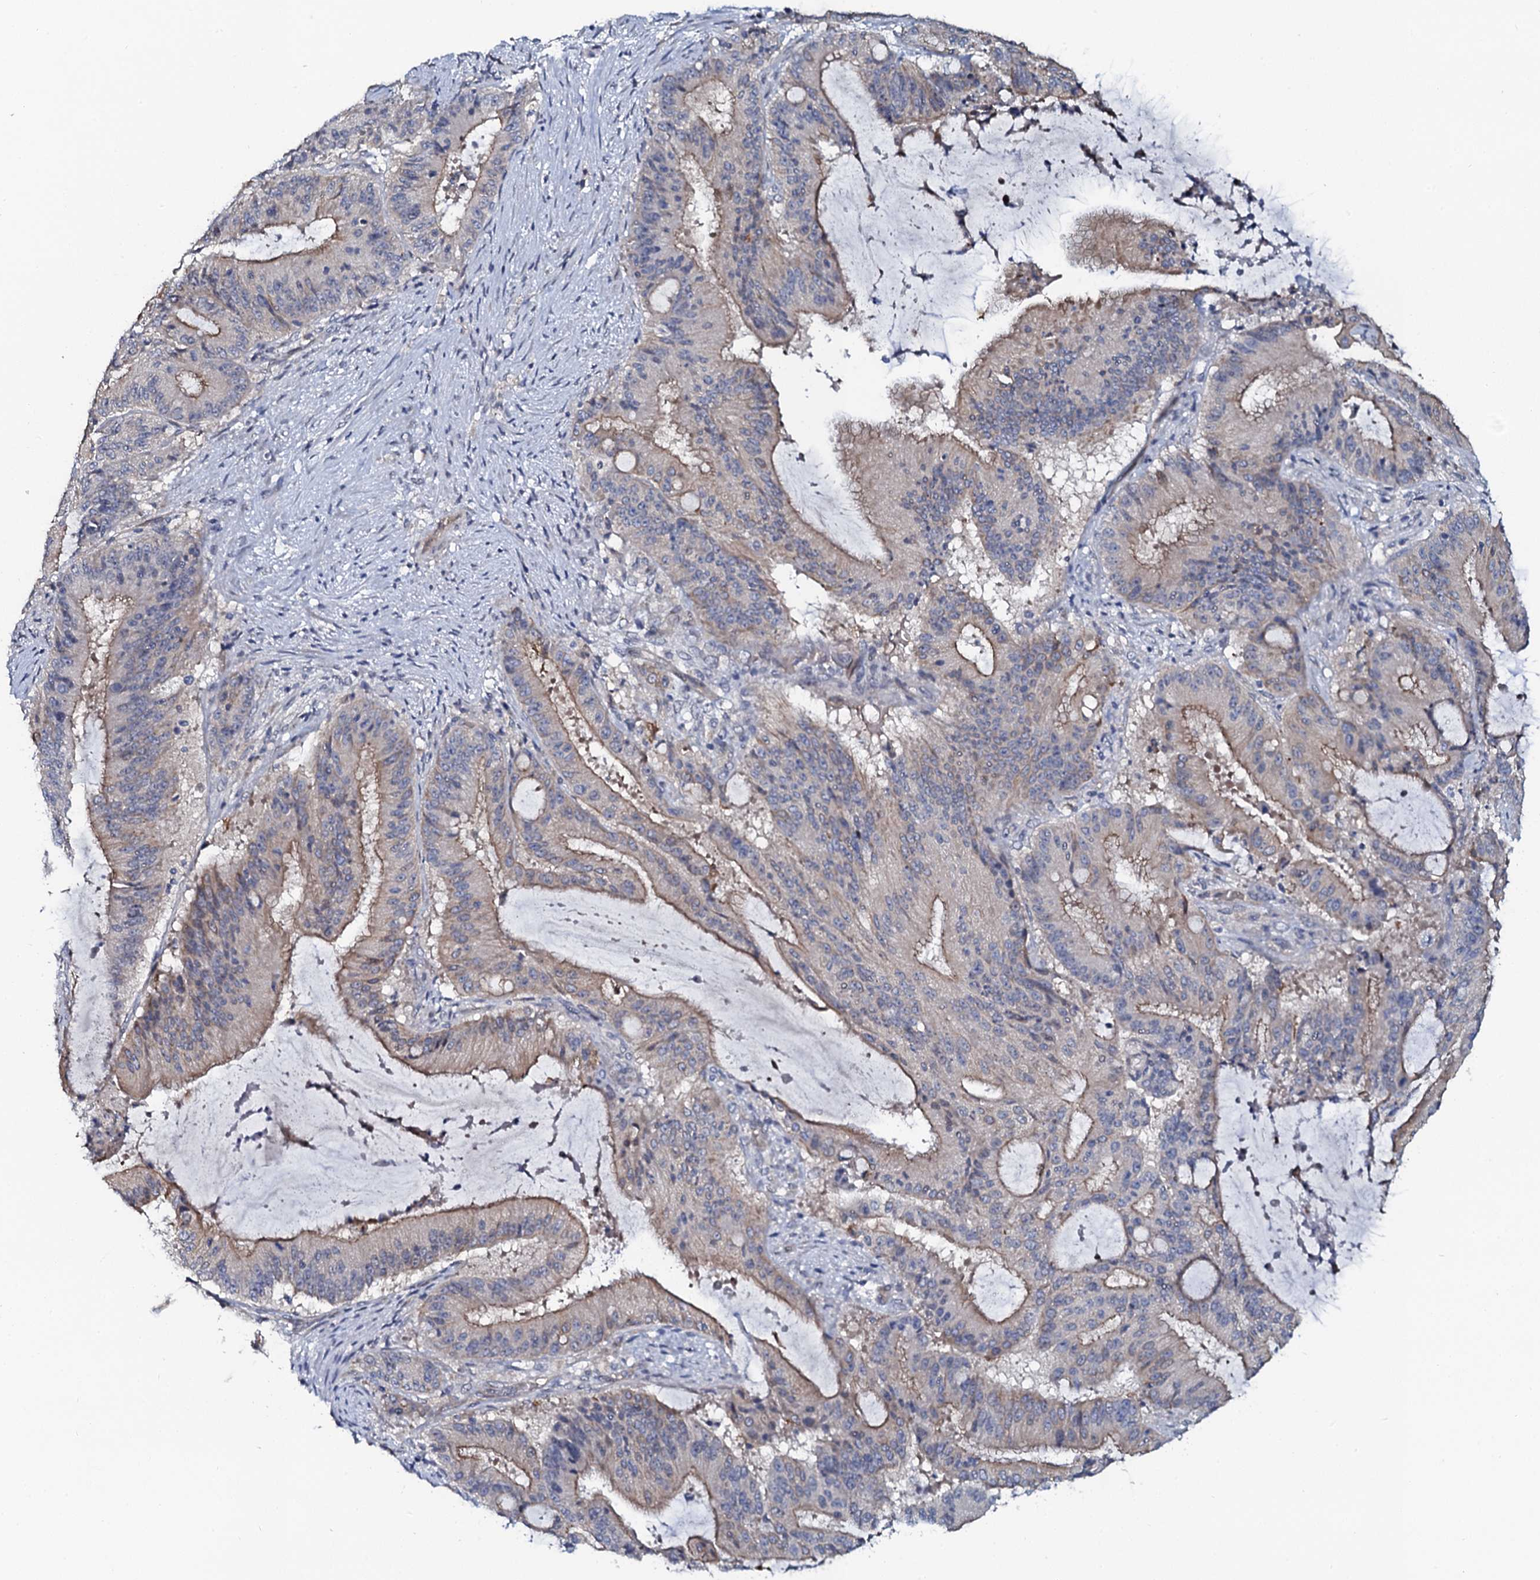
{"staining": {"intensity": "moderate", "quantity": "<25%", "location": "cytoplasmic/membranous"}, "tissue": "liver cancer", "cell_type": "Tumor cells", "image_type": "cancer", "snomed": [{"axis": "morphology", "description": "Normal tissue, NOS"}, {"axis": "morphology", "description": "Cholangiocarcinoma"}, {"axis": "topography", "description": "Liver"}, {"axis": "topography", "description": "Peripheral nerve tissue"}], "caption": "The photomicrograph displays staining of liver cancer, revealing moderate cytoplasmic/membranous protein staining (brown color) within tumor cells. (Brightfield microscopy of DAB IHC at high magnification).", "gene": "C10orf88", "patient": {"sex": "female", "age": 73}}